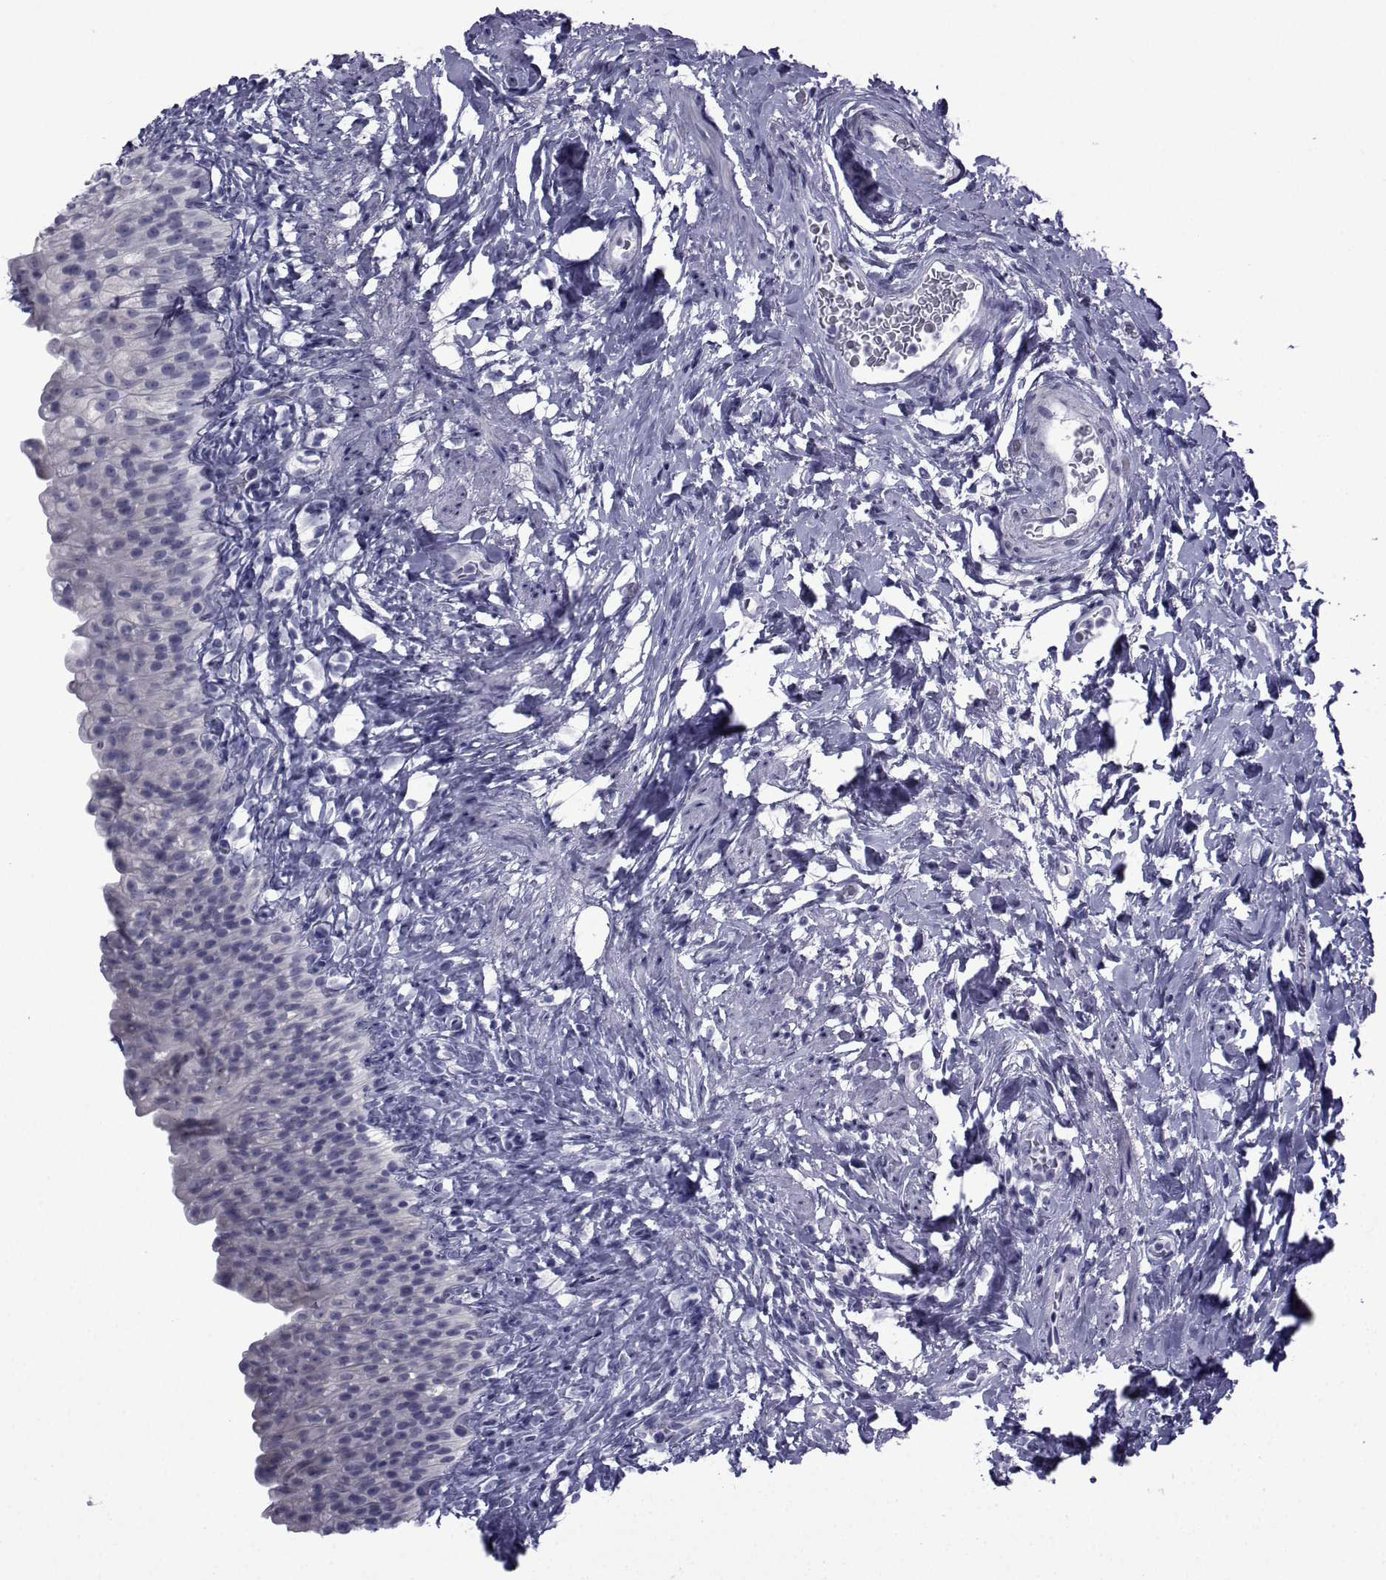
{"staining": {"intensity": "negative", "quantity": "none", "location": "none"}, "tissue": "urinary bladder", "cell_type": "Urothelial cells", "image_type": "normal", "snomed": [{"axis": "morphology", "description": "Normal tissue, NOS"}, {"axis": "topography", "description": "Urinary bladder"}], "caption": "Image shows no protein staining in urothelial cells of normal urinary bladder.", "gene": "PDE6G", "patient": {"sex": "male", "age": 76}}